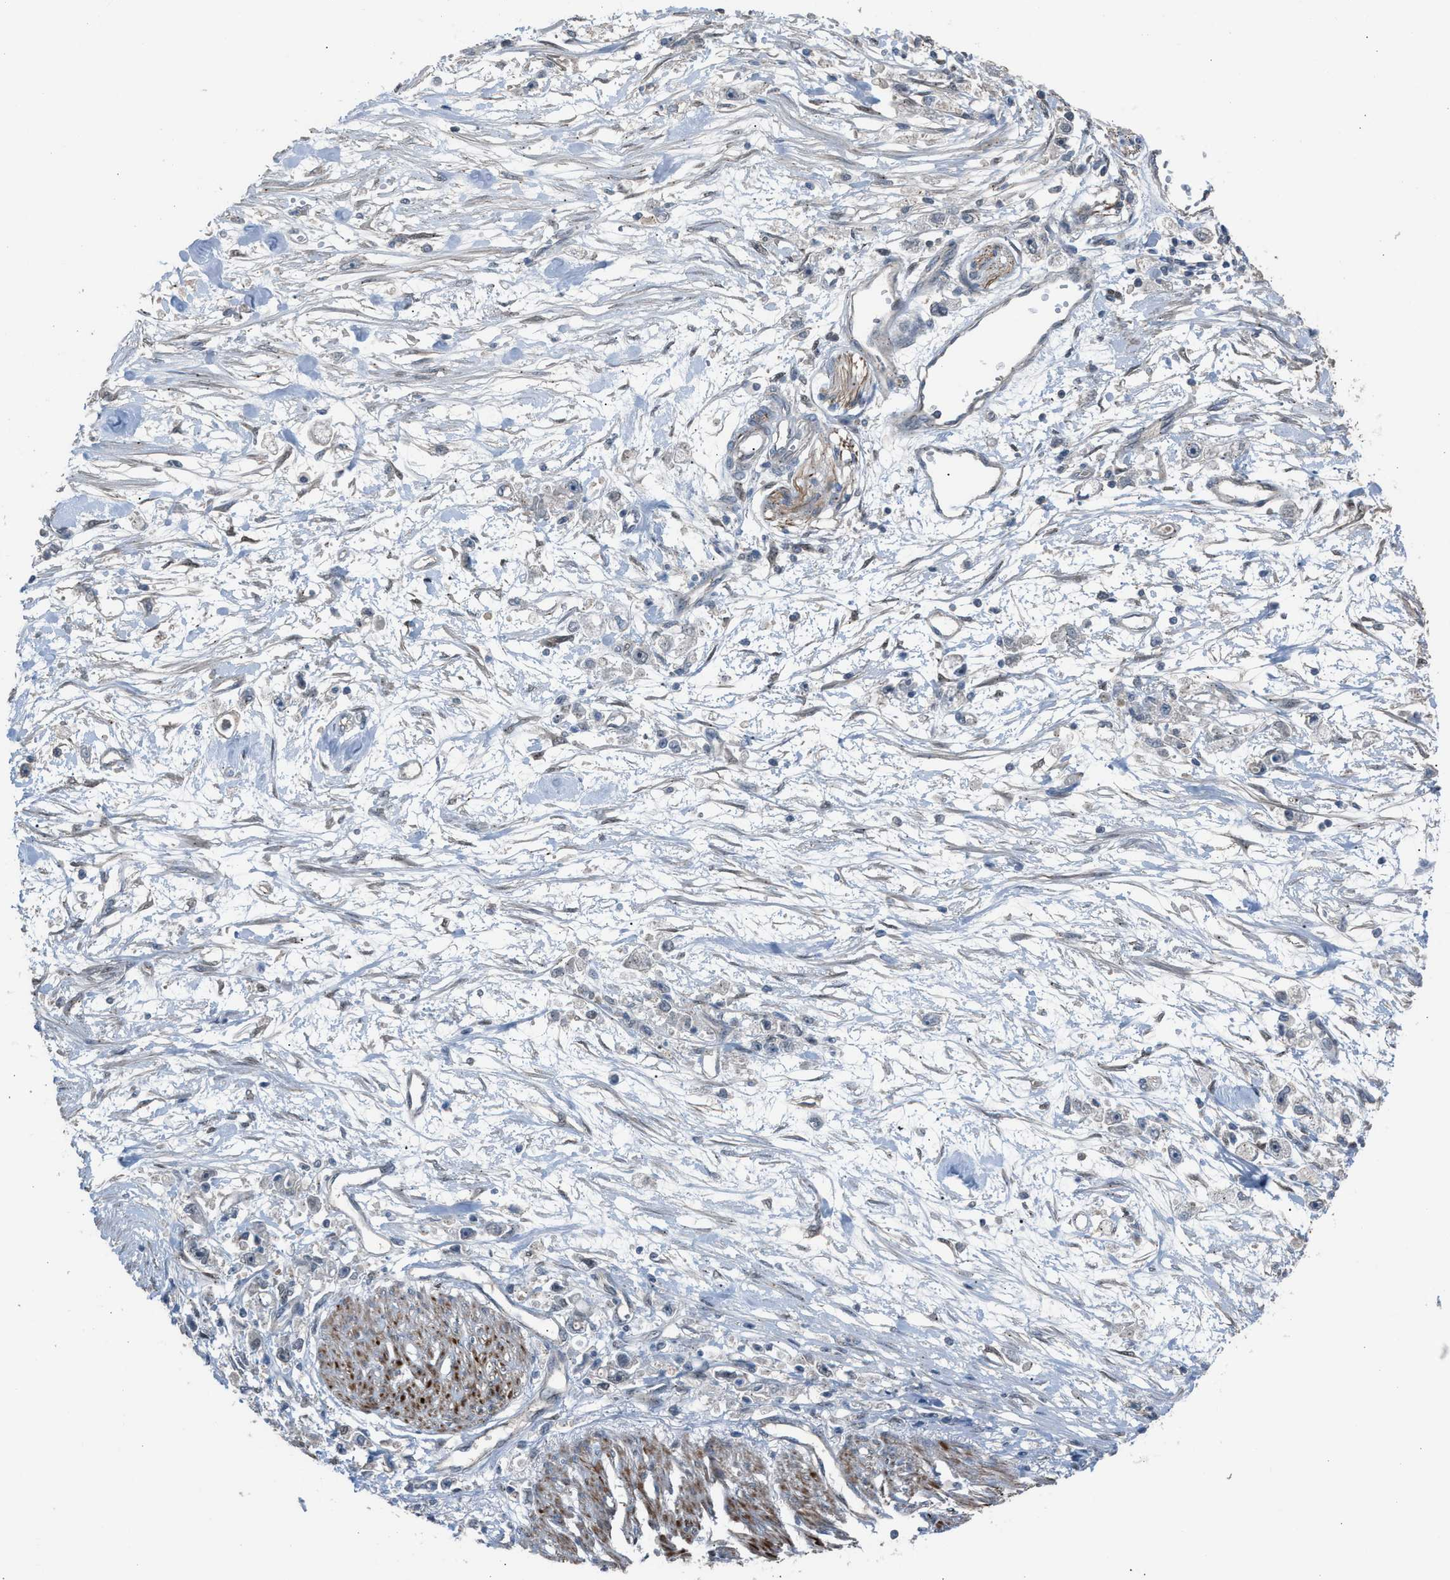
{"staining": {"intensity": "negative", "quantity": "none", "location": "none"}, "tissue": "stomach cancer", "cell_type": "Tumor cells", "image_type": "cancer", "snomed": [{"axis": "morphology", "description": "Adenocarcinoma, NOS"}, {"axis": "topography", "description": "Stomach"}], "caption": "High power microscopy histopathology image of an immunohistochemistry (IHC) micrograph of stomach cancer, revealing no significant expression in tumor cells.", "gene": "CRTC1", "patient": {"sex": "female", "age": 59}}